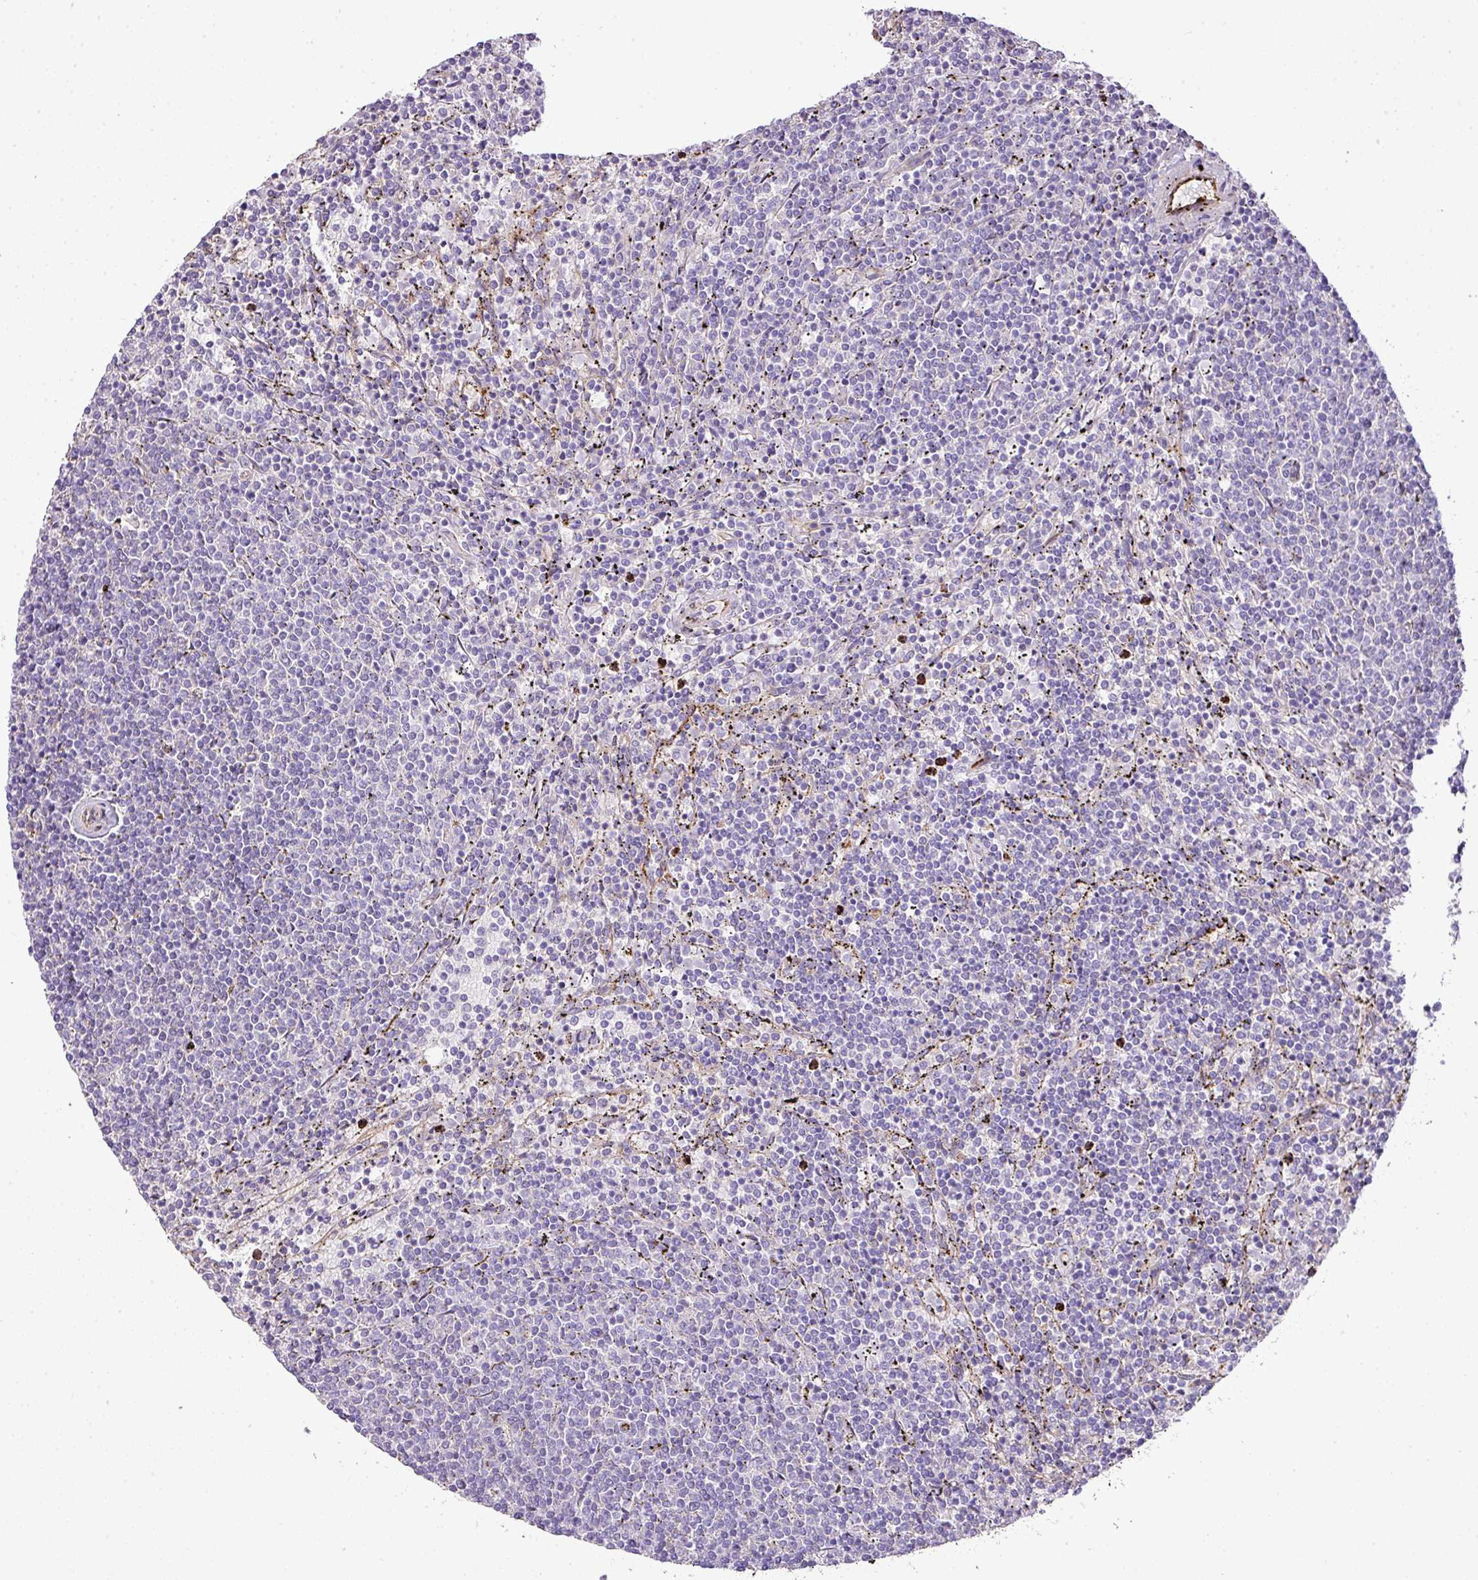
{"staining": {"intensity": "negative", "quantity": "none", "location": "none"}, "tissue": "lymphoma", "cell_type": "Tumor cells", "image_type": "cancer", "snomed": [{"axis": "morphology", "description": "Malignant lymphoma, non-Hodgkin's type, Low grade"}, {"axis": "topography", "description": "Spleen"}], "caption": "Immunohistochemistry (IHC) of human lymphoma demonstrates no positivity in tumor cells. Nuclei are stained in blue.", "gene": "CTXN2", "patient": {"sex": "female", "age": 50}}